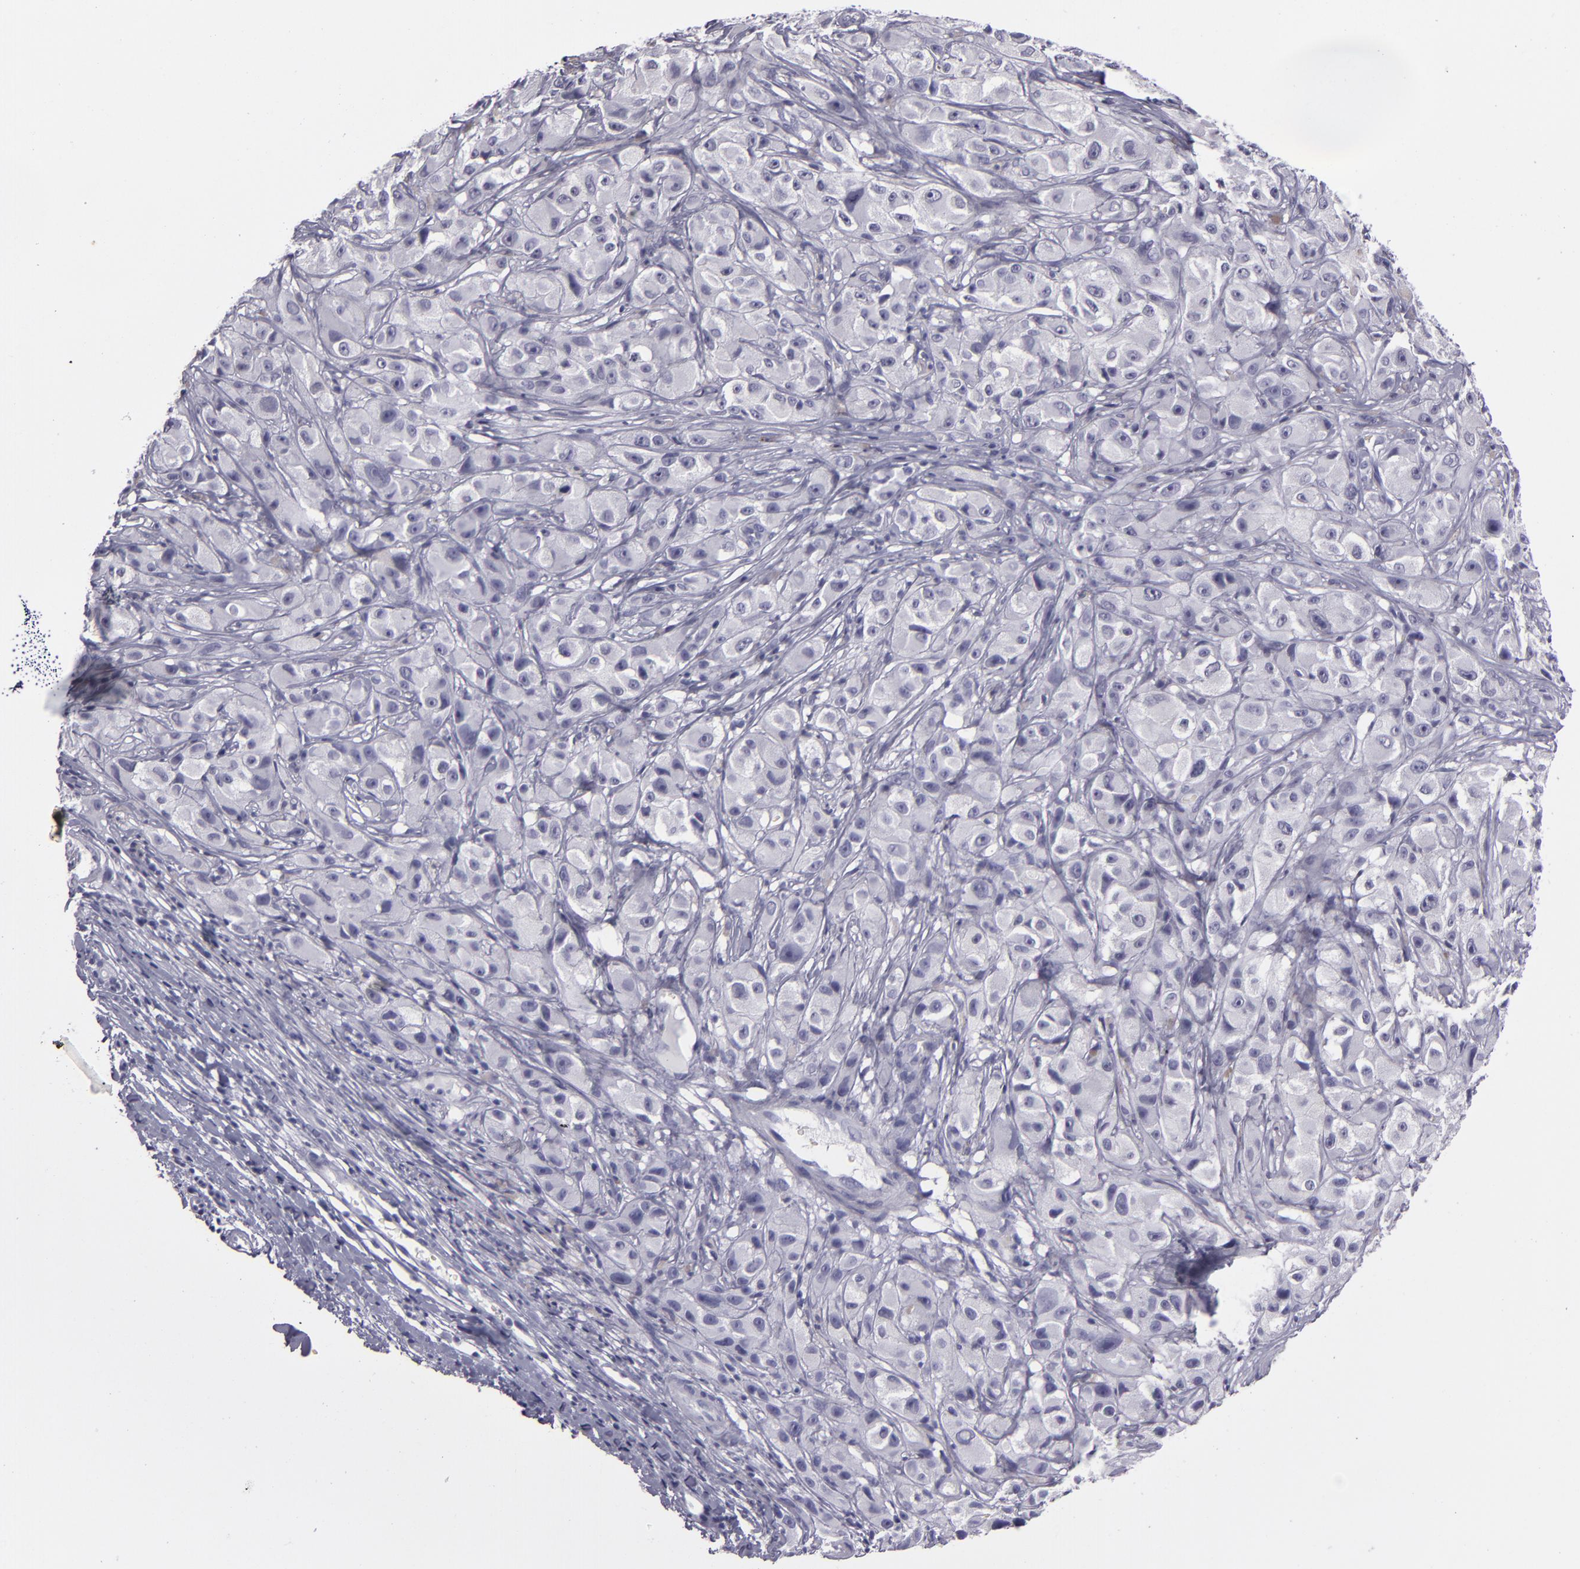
{"staining": {"intensity": "negative", "quantity": "none", "location": "none"}, "tissue": "melanoma", "cell_type": "Tumor cells", "image_type": "cancer", "snomed": [{"axis": "morphology", "description": "Malignant melanoma, NOS"}, {"axis": "topography", "description": "Skin"}], "caption": "Malignant melanoma stained for a protein using immunohistochemistry (IHC) exhibits no staining tumor cells.", "gene": "CR2", "patient": {"sex": "male", "age": 56}}